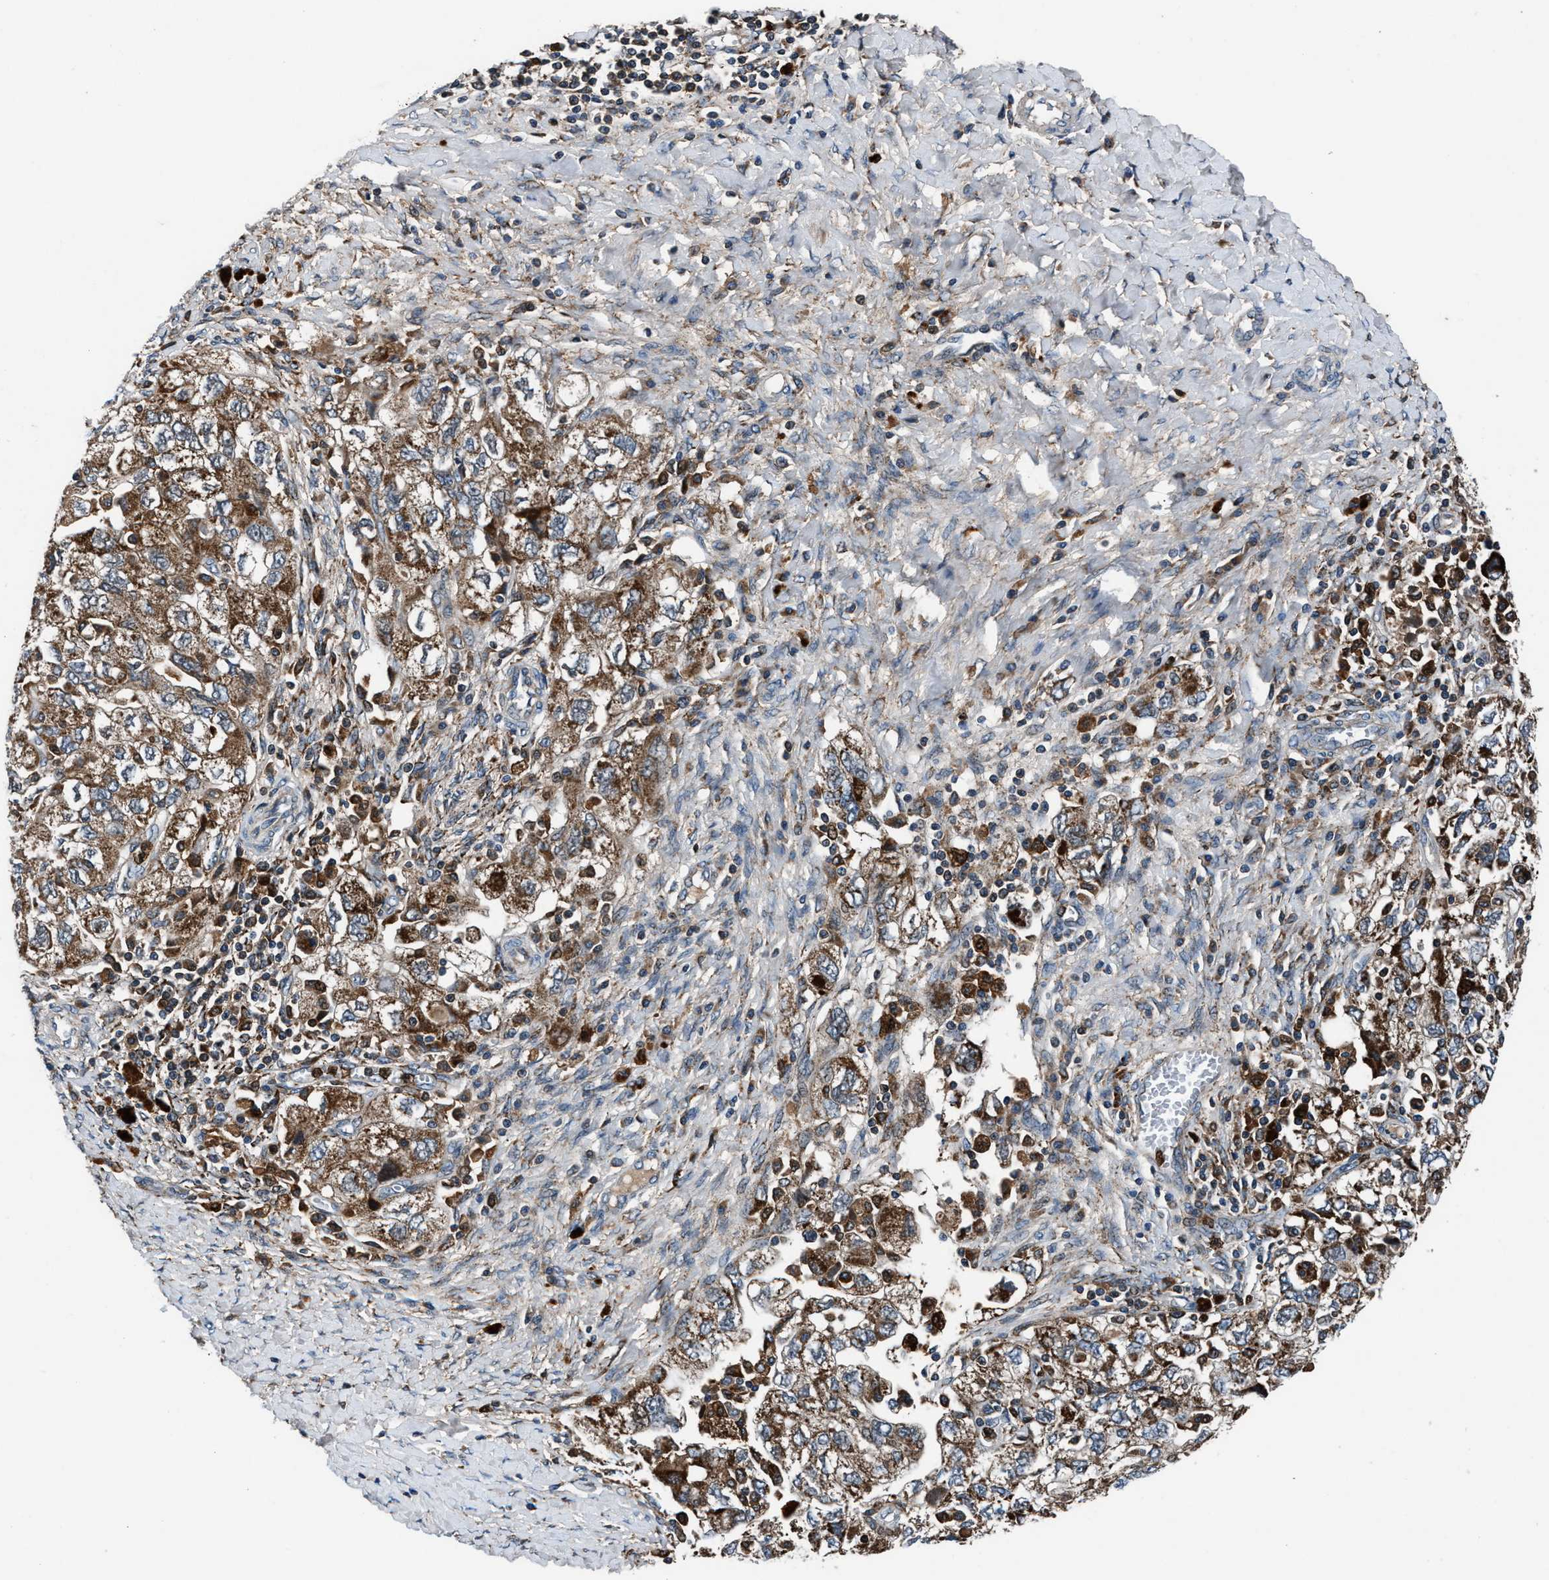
{"staining": {"intensity": "moderate", "quantity": ">75%", "location": "cytoplasmic/membranous"}, "tissue": "ovarian cancer", "cell_type": "Tumor cells", "image_type": "cancer", "snomed": [{"axis": "morphology", "description": "Carcinoma, NOS"}, {"axis": "morphology", "description": "Cystadenocarcinoma, serous, NOS"}, {"axis": "topography", "description": "Ovary"}], "caption": "A high-resolution micrograph shows immunohistochemistry (IHC) staining of carcinoma (ovarian), which exhibits moderate cytoplasmic/membranous positivity in about >75% of tumor cells. The staining was performed using DAB (3,3'-diaminobenzidine), with brown indicating positive protein expression. Nuclei are stained blue with hematoxylin.", "gene": "FAM221A", "patient": {"sex": "female", "age": 69}}